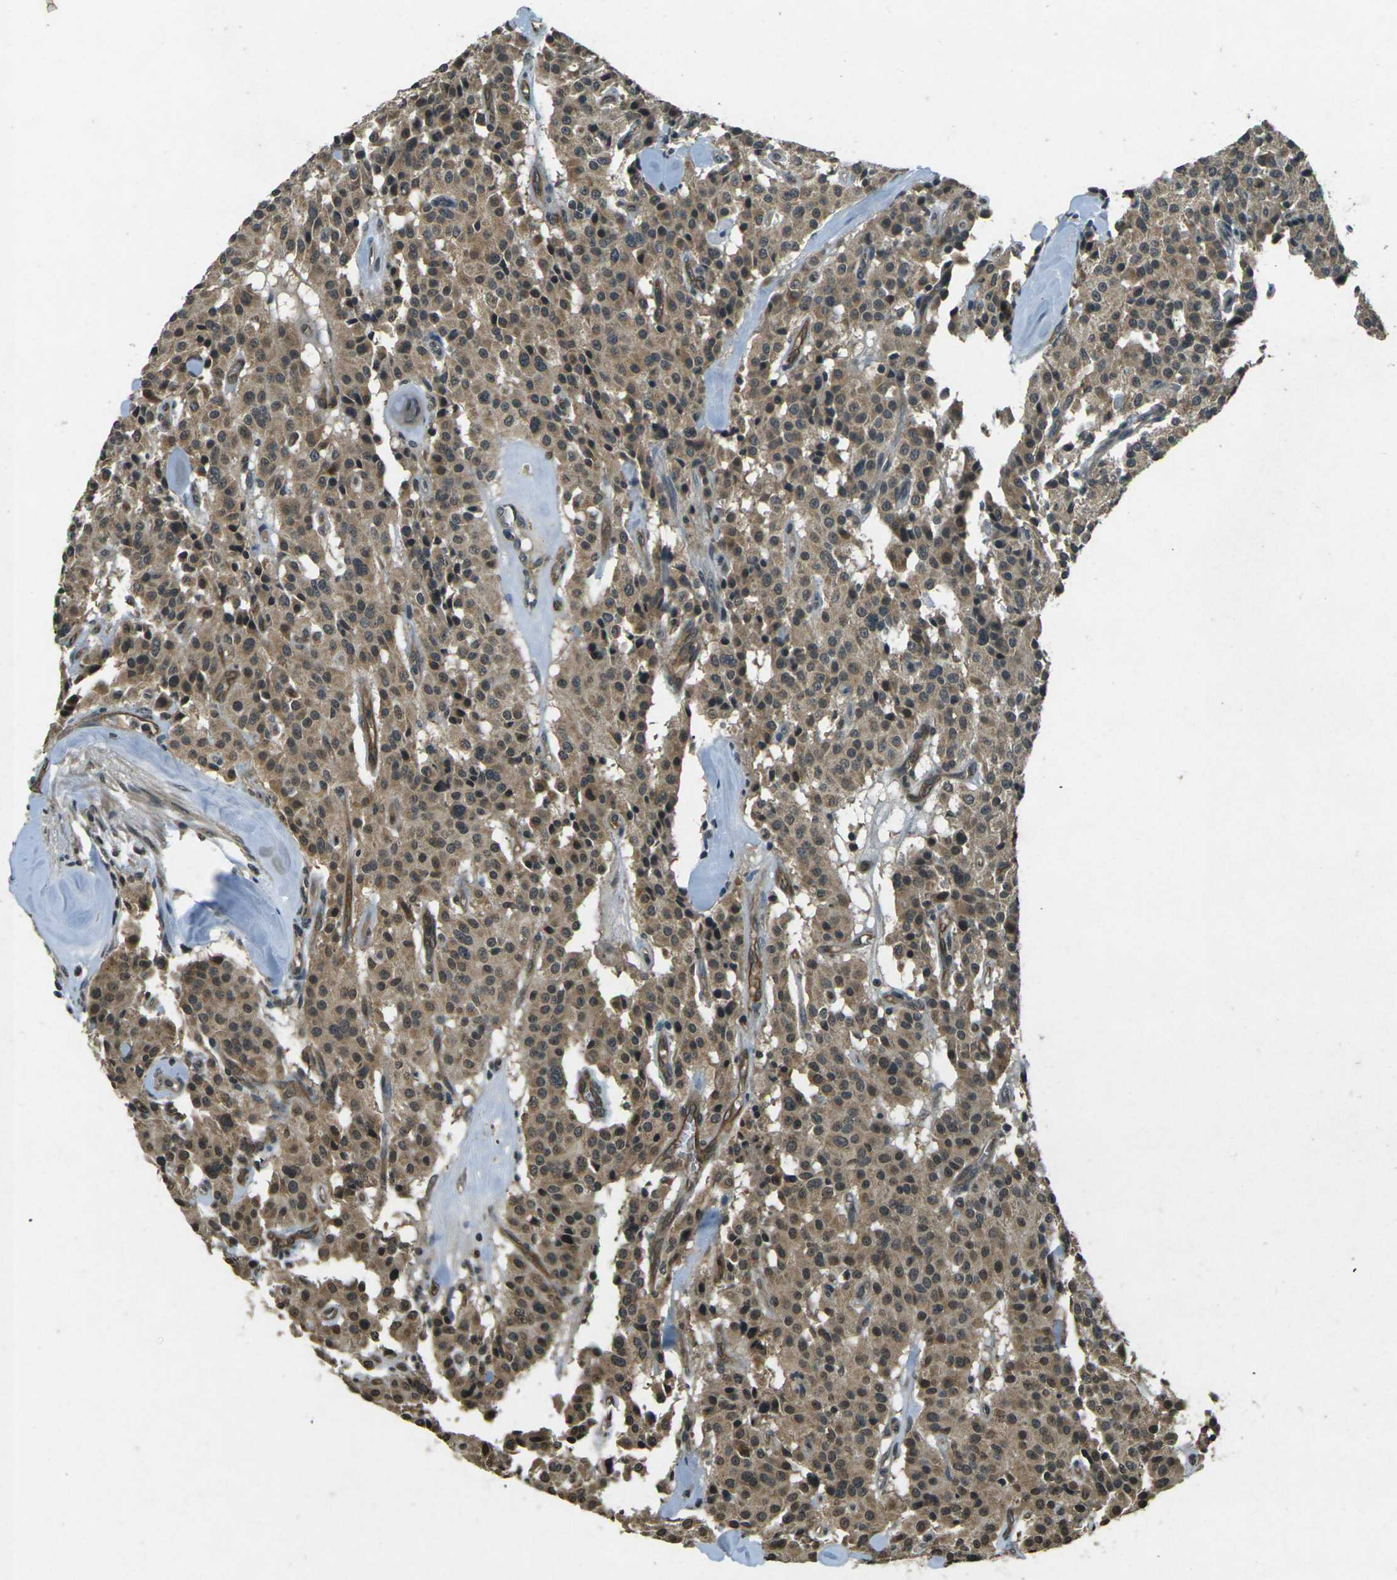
{"staining": {"intensity": "moderate", "quantity": ">75%", "location": "cytoplasmic/membranous"}, "tissue": "carcinoid", "cell_type": "Tumor cells", "image_type": "cancer", "snomed": [{"axis": "morphology", "description": "Carcinoid, malignant, NOS"}, {"axis": "topography", "description": "Lung"}], "caption": "Immunohistochemistry photomicrograph of human carcinoid stained for a protein (brown), which shows medium levels of moderate cytoplasmic/membranous expression in about >75% of tumor cells.", "gene": "PDE2A", "patient": {"sex": "male", "age": 30}}